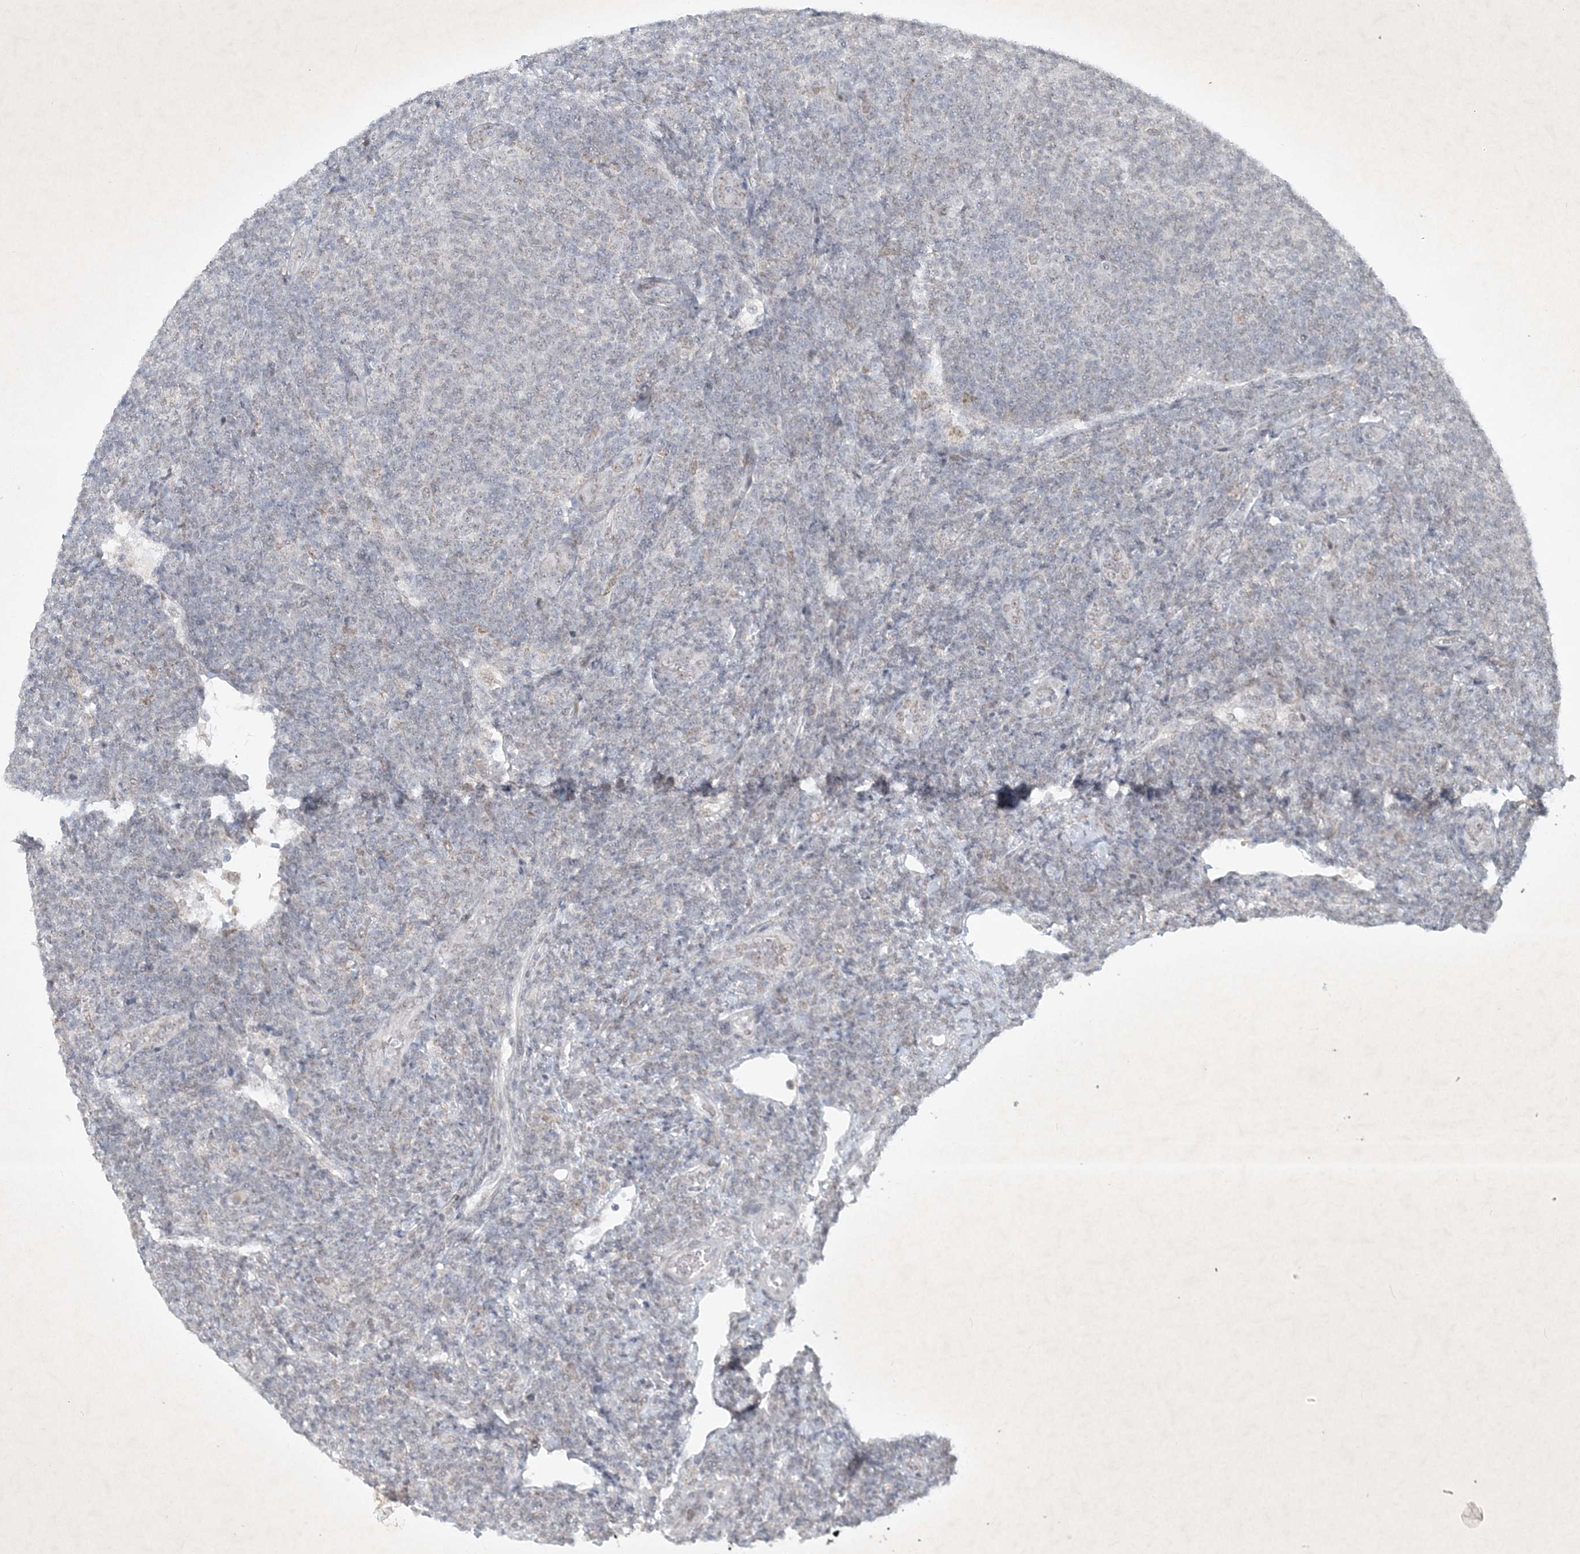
{"staining": {"intensity": "negative", "quantity": "none", "location": "none"}, "tissue": "lymphoma", "cell_type": "Tumor cells", "image_type": "cancer", "snomed": [{"axis": "morphology", "description": "Malignant lymphoma, non-Hodgkin's type, Low grade"}, {"axis": "topography", "description": "Lymph node"}], "caption": "An IHC micrograph of low-grade malignant lymphoma, non-Hodgkin's type is shown. There is no staining in tumor cells of low-grade malignant lymphoma, non-Hodgkin's type.", "gene": "ZBTB9", "patient": {"sex": "male", "age": 66}}